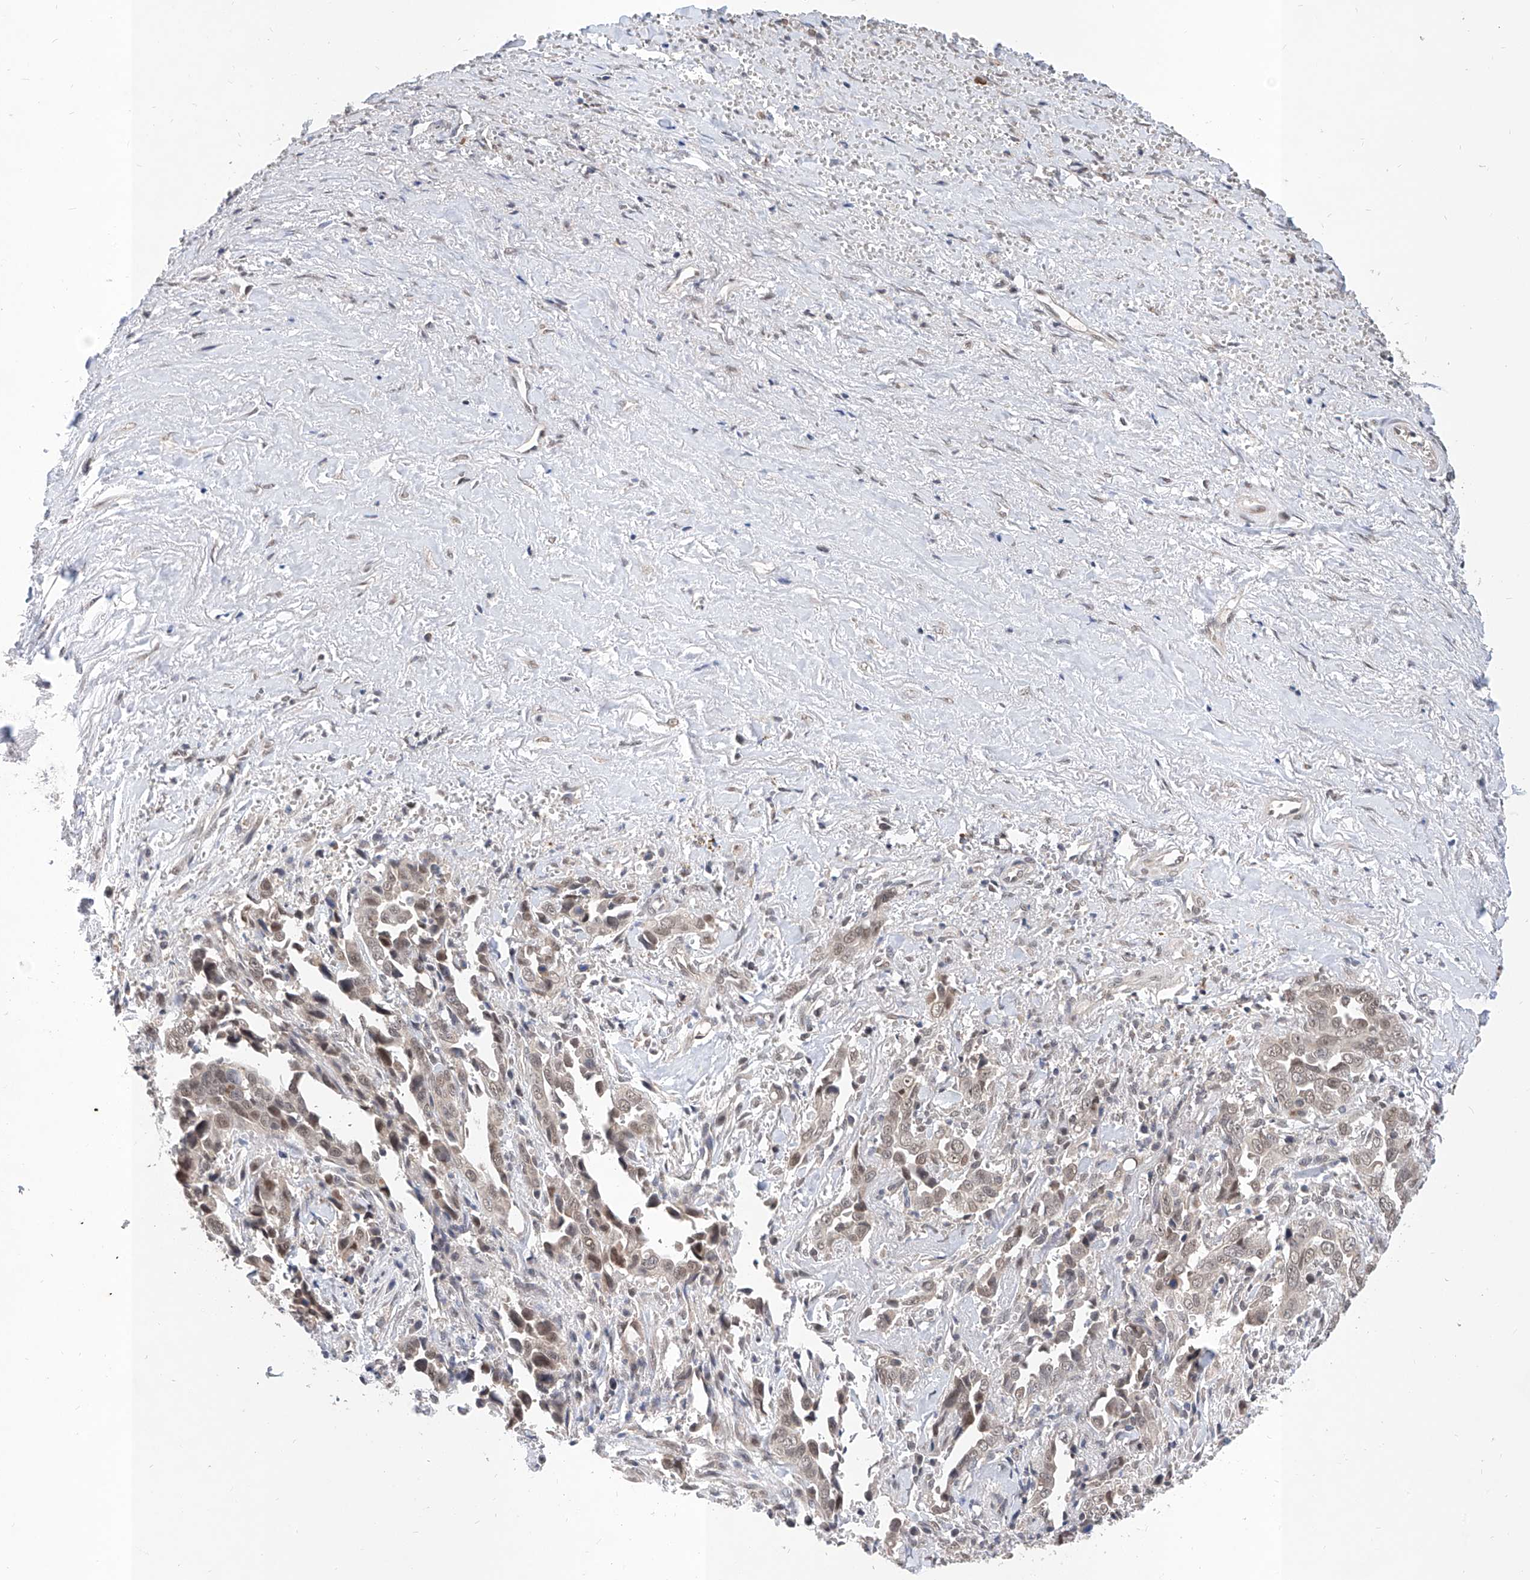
{"staining": {"intensity": "weak", "quantity": "25%-75%", "location": "nuclear"}, "tissue": "liver cancer", "cell_type": "Tumor cells", "image_type": "cancer", "snomed": [{"axis": "morphology", "description": "Cholangiocarcinoma"}, {"axis": "topography", "description": "Liver"}], "caption": "A photomicrograph showing weak nuclear staining in about 25%-75% of tumor cells in liver cholangiocarcinoma, as visualized by brown immunohistochemical staining.", "gene": "CARMIL3", "patient": {"sex": "female", "age": 79}}